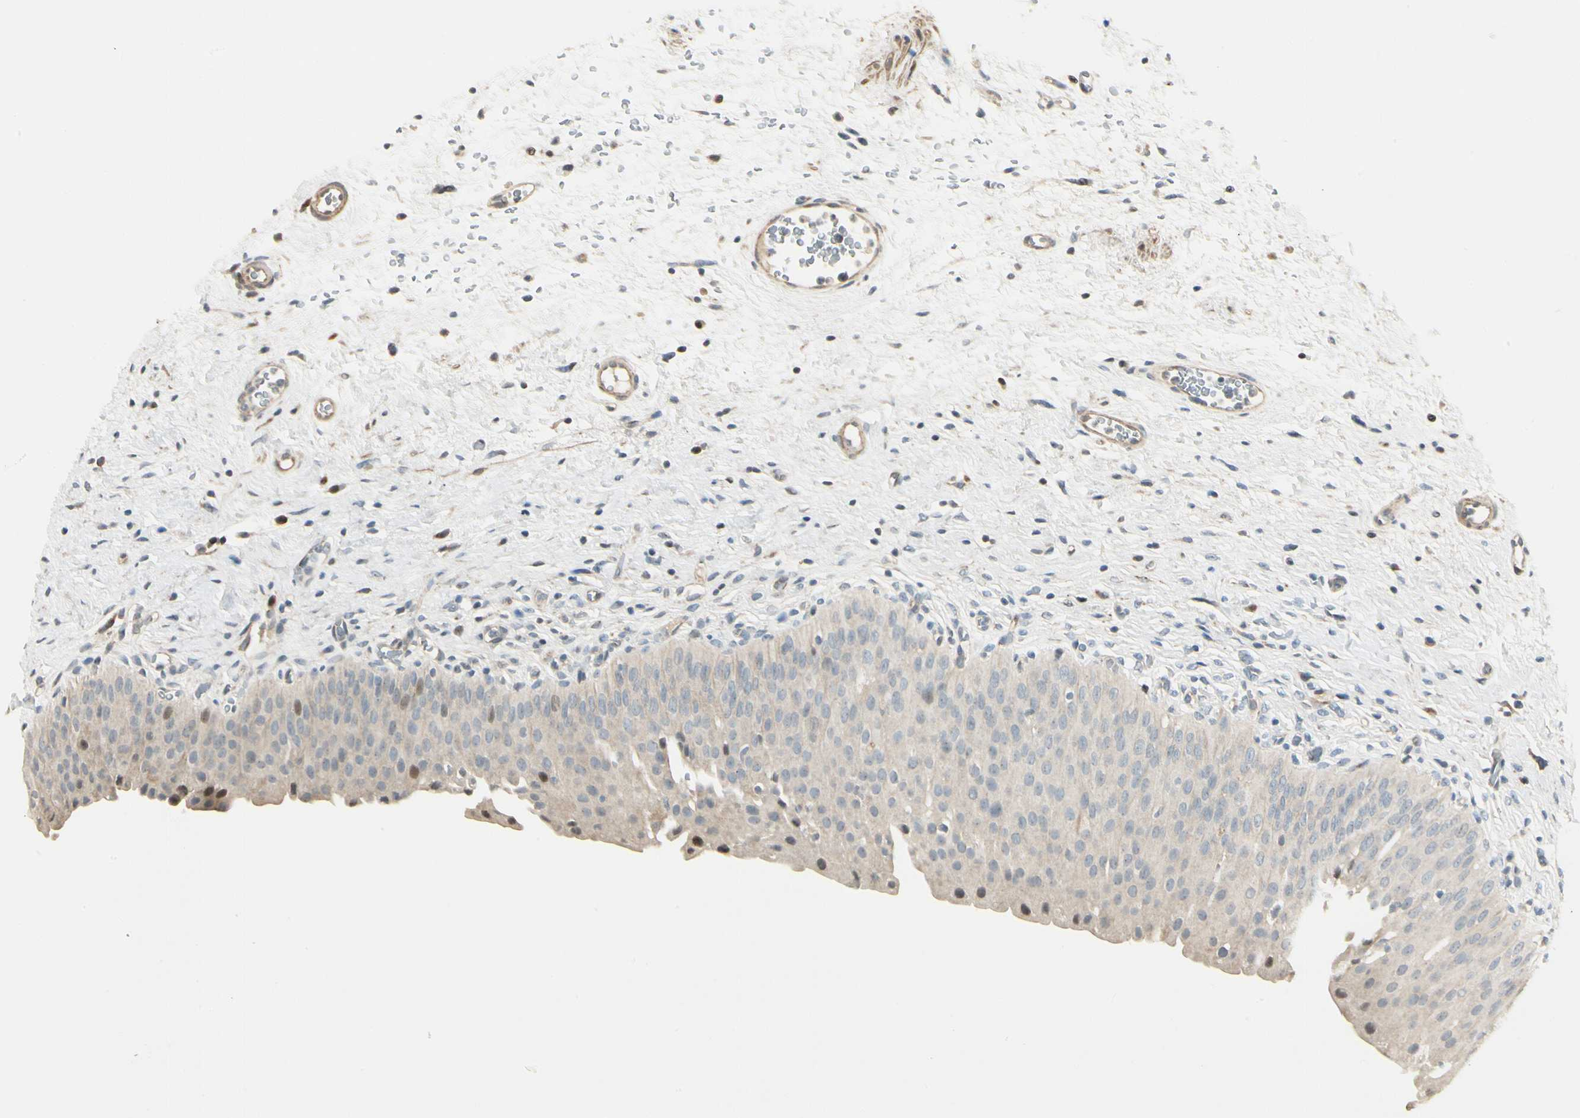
{"staining": {"intensity": "moderate", "quantity": "<25%", "location": "nuclear"}, "tissue": "urinary bladder", "cell_type": "Urothelial cells", "image_type": "normal", "snomed": [{"axis": "morphology", "description": "Normal tissue, NOS"}, {"axis": "morphology", "description": "Urothelial carcinoma, High grade"}, {"axis": "topography", "description": "Urinary bladder"}], "caption": "High-power microscopy captured an immunohistochemistry histopathology image of normal urinary bladder, revealing moderate nuclear positivity in approximately <25% of urothelial cells.", "gene": "P4HA3", "patient": {"sex": "male", "age": 46}}